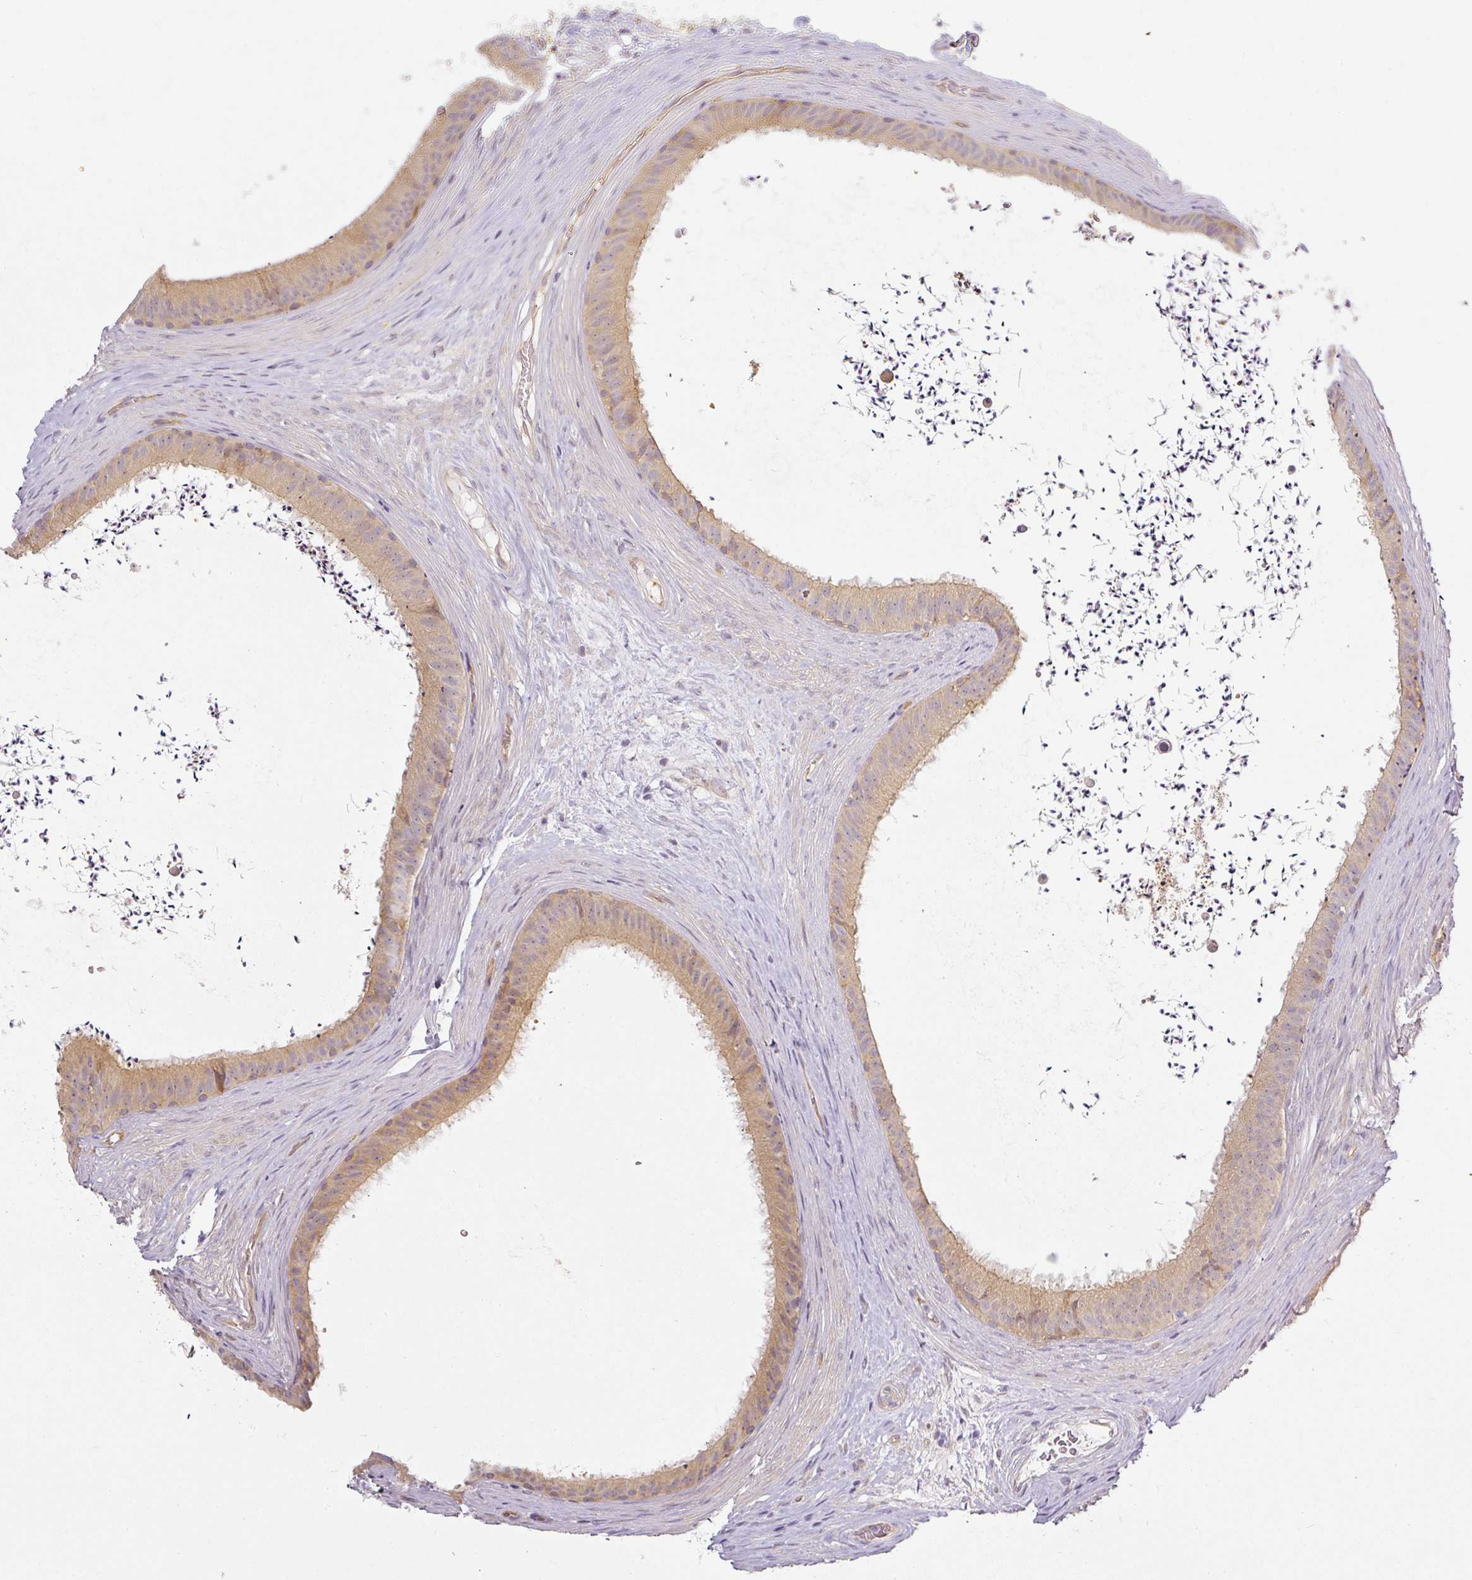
{"staining": {"intensity": "weak", "quantity": "25%-75%", "location": "cytoplasmic/membranous"}, "tissue": "epididymis", "cell_type": "Glandular cells", "image_type": "normal", "snomed": [{"axis": "morphology", "description": "Normal tissue, NOS"}, {"axis": "topography", "description": "Testis"}, {"axis": "topography", "description": "Epididymis"}], "caption": "IHC (DAB (3,3'-diaminobenzidine)) staining of normal epididymis reveals weak cytoplasmic/membranous protein staining in about 25%-75% of glandular cells. The staining was performed using DAB to visualize the protein expression in brown, while the nuclei were stained in blue with hematoxylin (Magnification: 20x).", "gene": "ANKRD18A", "patient": {"sex": "male", "age": 41}}